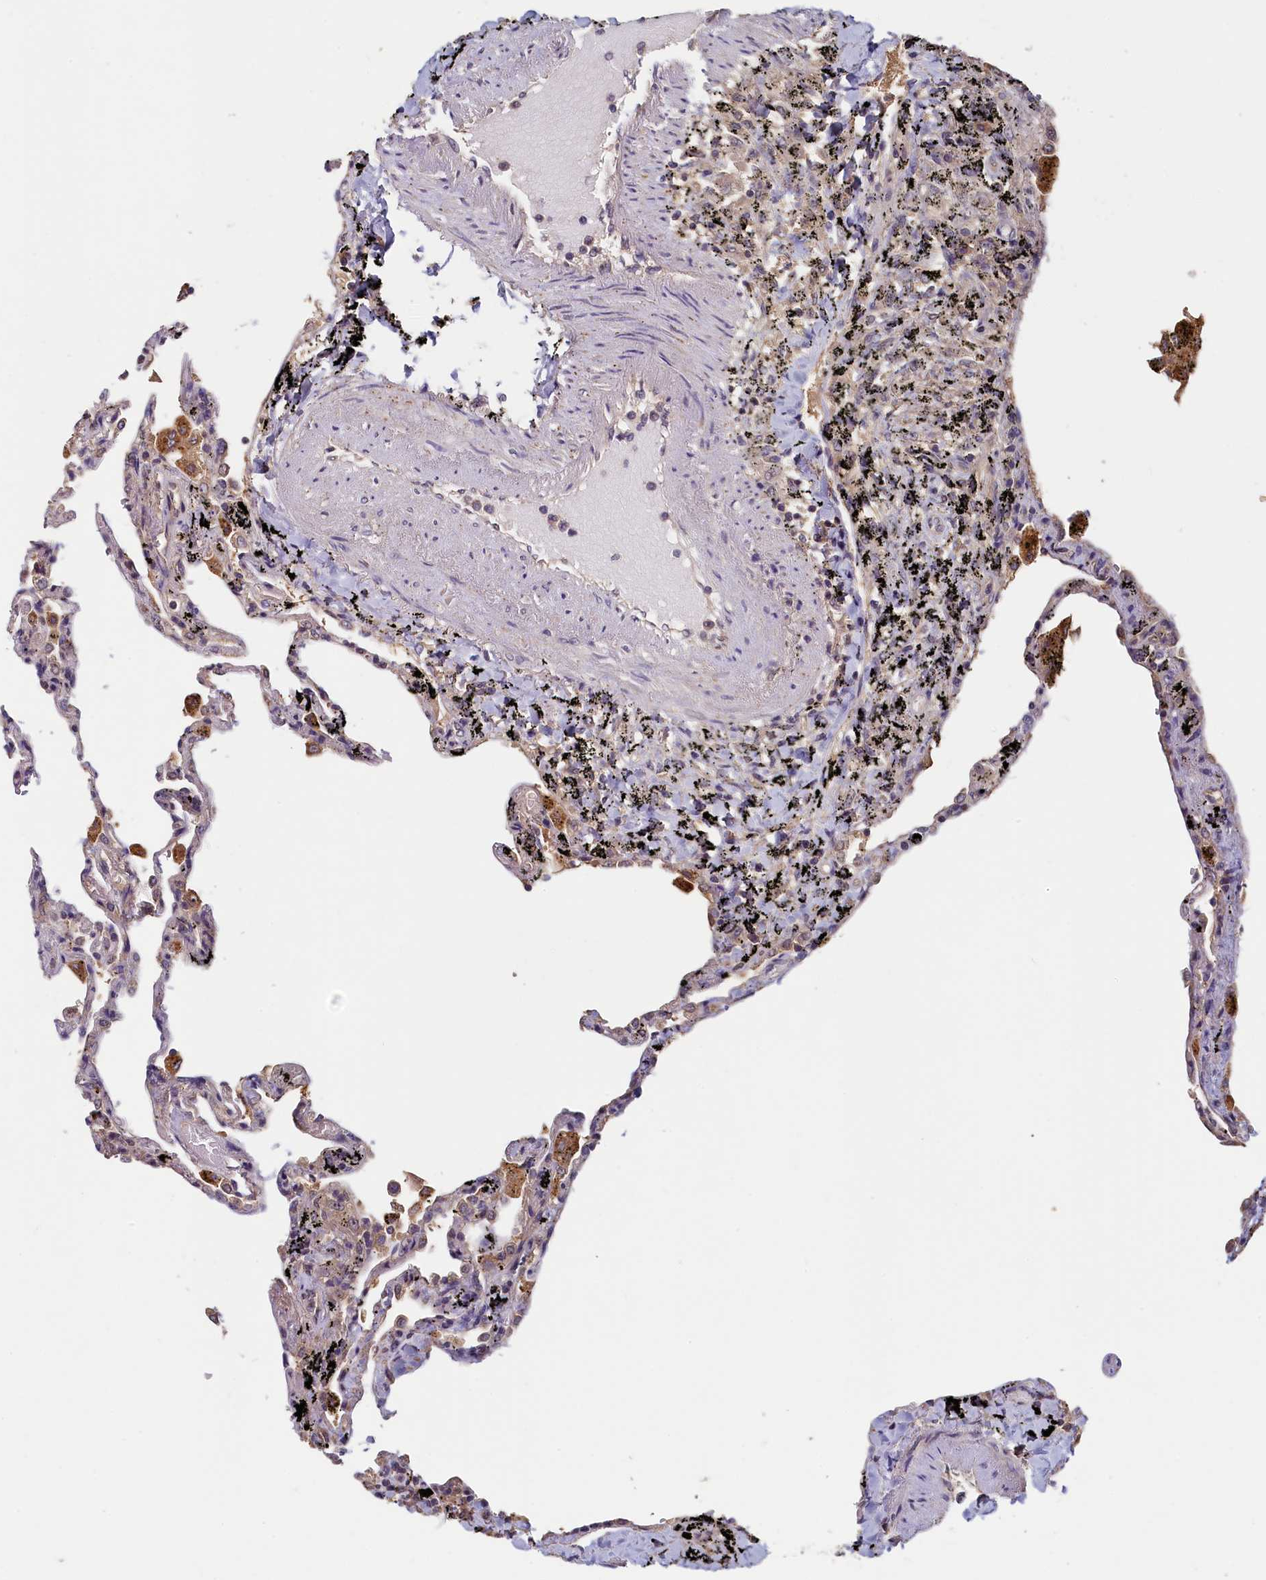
{"staining": {"intensity": "weak", "quantity": "25%-75%", "location": "cytoplasmic/membranous"}, "tissue": "lung", "cell_type": "Alveolar cells", "image_type": "normal", "snomed": [{"axis": "morphology", "description": "Normal tissue, NOS"}, {"axis": "topography", "description": "Lung"}], "caption": "Protein staining by immunohistochemistry exhibits weak cytoplasmic/membranous staining in approximately 25%-75% of alveolar cells in unremarkable lung.", "gene": "NUBP2", "patient": {"sex": "male", "age": 59}}